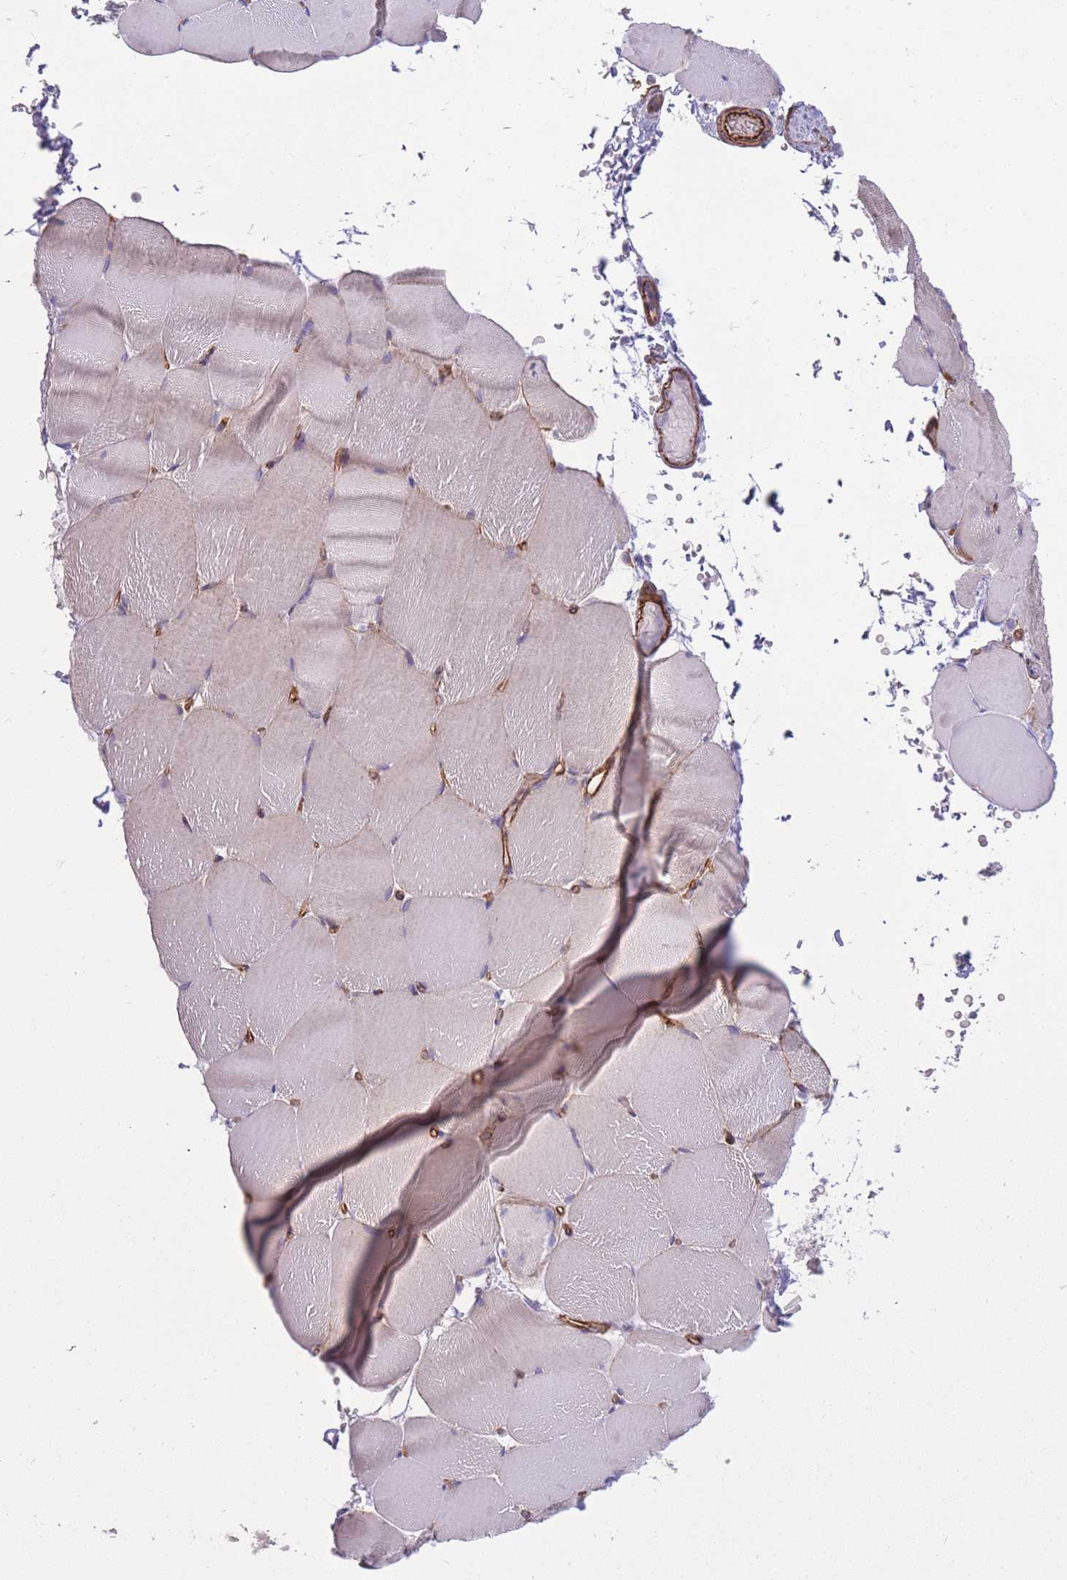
{"staining": {"intensity": "negative", "quantity": "none", "location": "none"}, "tissue": "skeletal muscle", "cell_type": "Myocytes", "image_type": "normal", "snomed": [{"axis": "morphology", "description": "Normal tissue, NOS"}, {"axis": "topography", "description": "Skeletal muscle"}, {"axis": "topography", "description": "Parathyroid gland"}], "caption": "Myocytes are negative for protein expression in unremarkable human skeletal muscle.", "gene": "RGS11", "patient": {"sex": "female", "age": 37}}